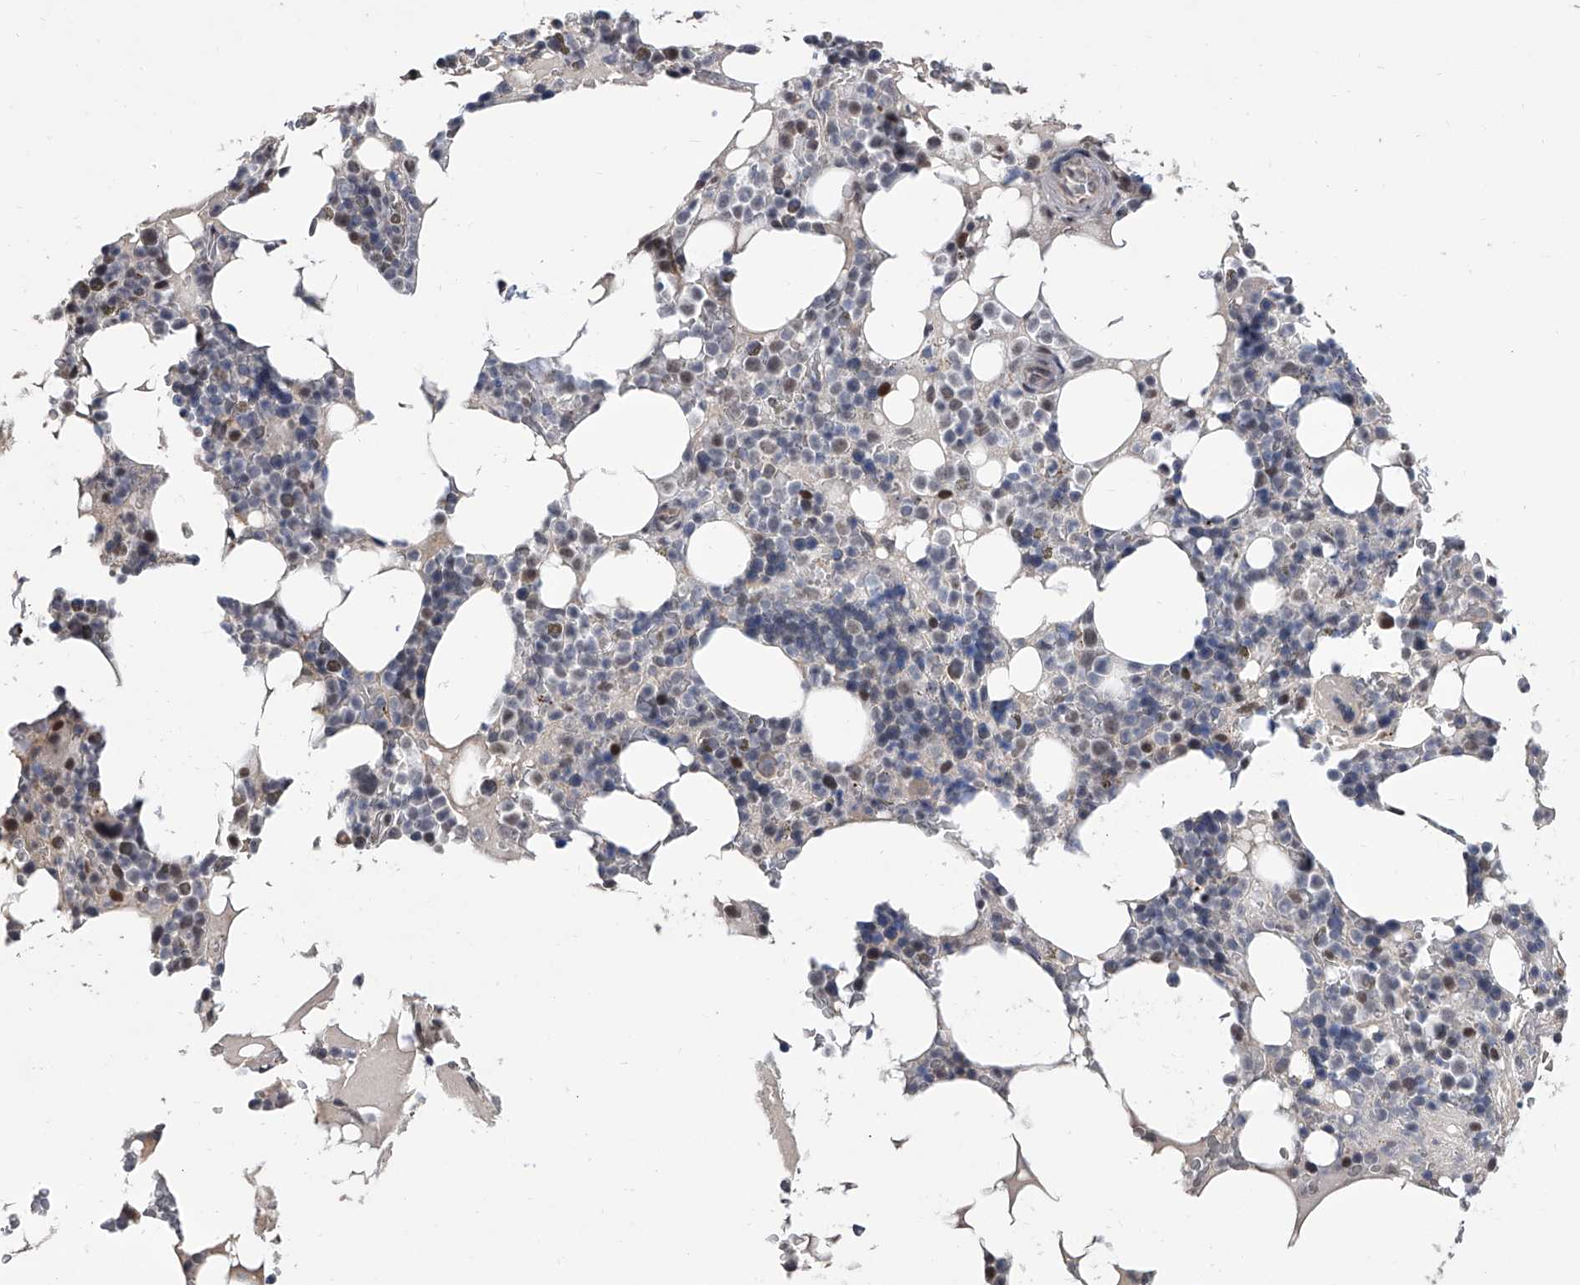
{"staining": {"intensity": "weak", "quantity": "<25%", "location": "nuclear"}, "tissue": "bone marrow", "cell_type": "Hematopoietic cells", "image_type": "normal", "snomed": [{"axis": "morphology", "description": "Normal tissue, NOS"}, {"axis": "topography", "description": "Bone marrow"}], "caption": "The image reveals no significant expression in hematopoietic cells of bone marrow. (Immunohistochemistry, brightfield microscopy, high magnification).", "gene": "ZNF426", "patient": {"sex": "male", "age": 58}}